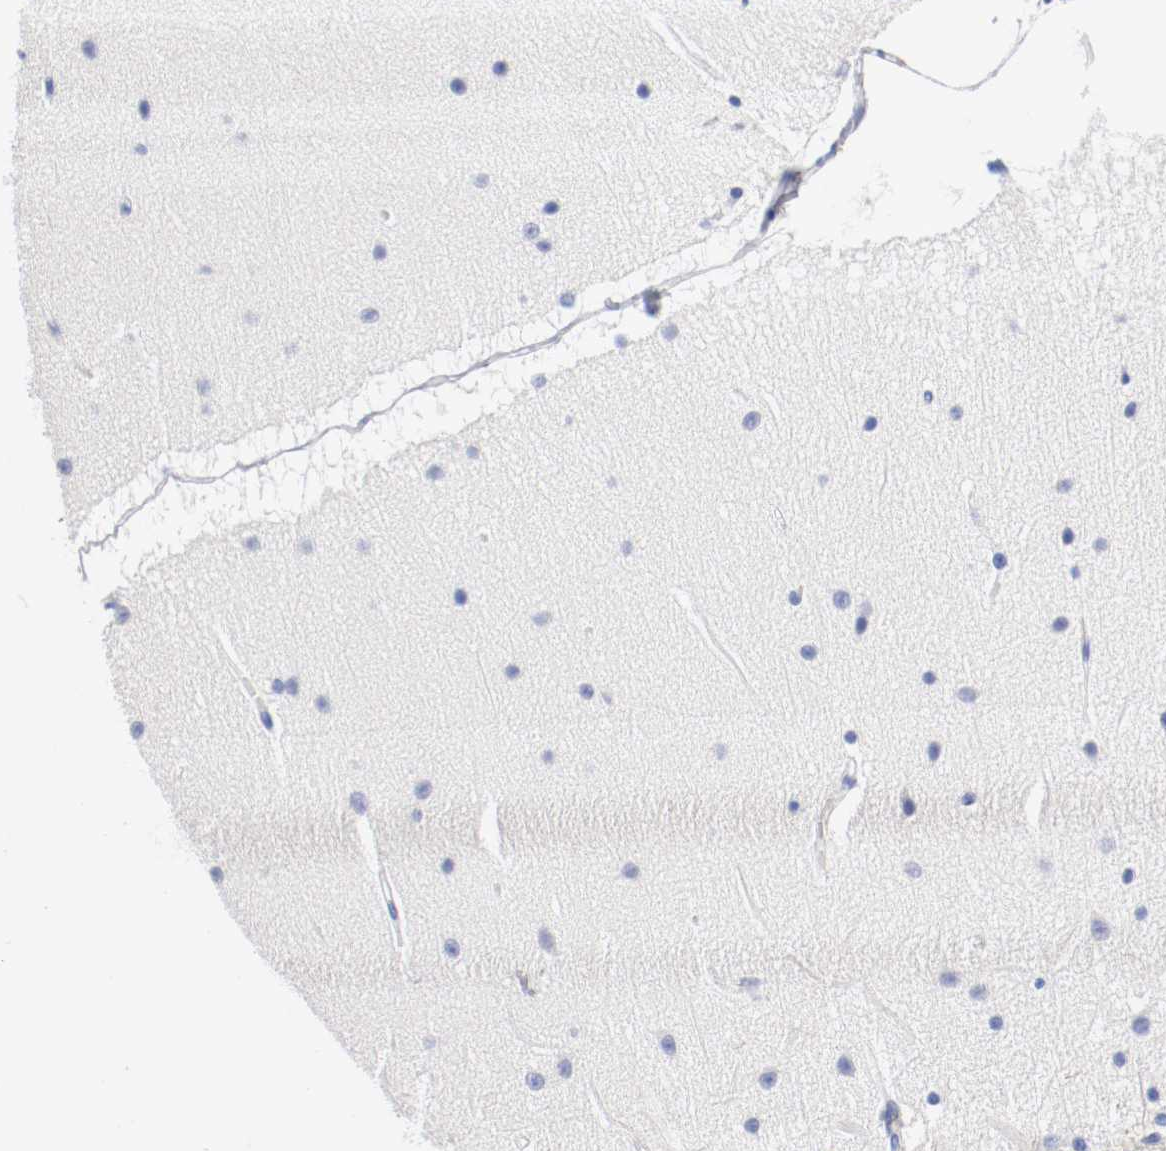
{"staining": {"intensity": "negative", "quantity": "none", "location": "none"}, "tissue": "cerebellum", "cell_type": "Cells in granular layer", "image_type": "normal", "snomed": [{"axis": "morphology", "description": "Normal tissue, NOS"}, {"axis": "topography", "description": "Cerebellum"}], "caption": "The micrograph displays no staining of cells in granular layer in benign cerebellum.", "gene": "FGFBP1", "patient": {"sex": "female", "age": 54}}